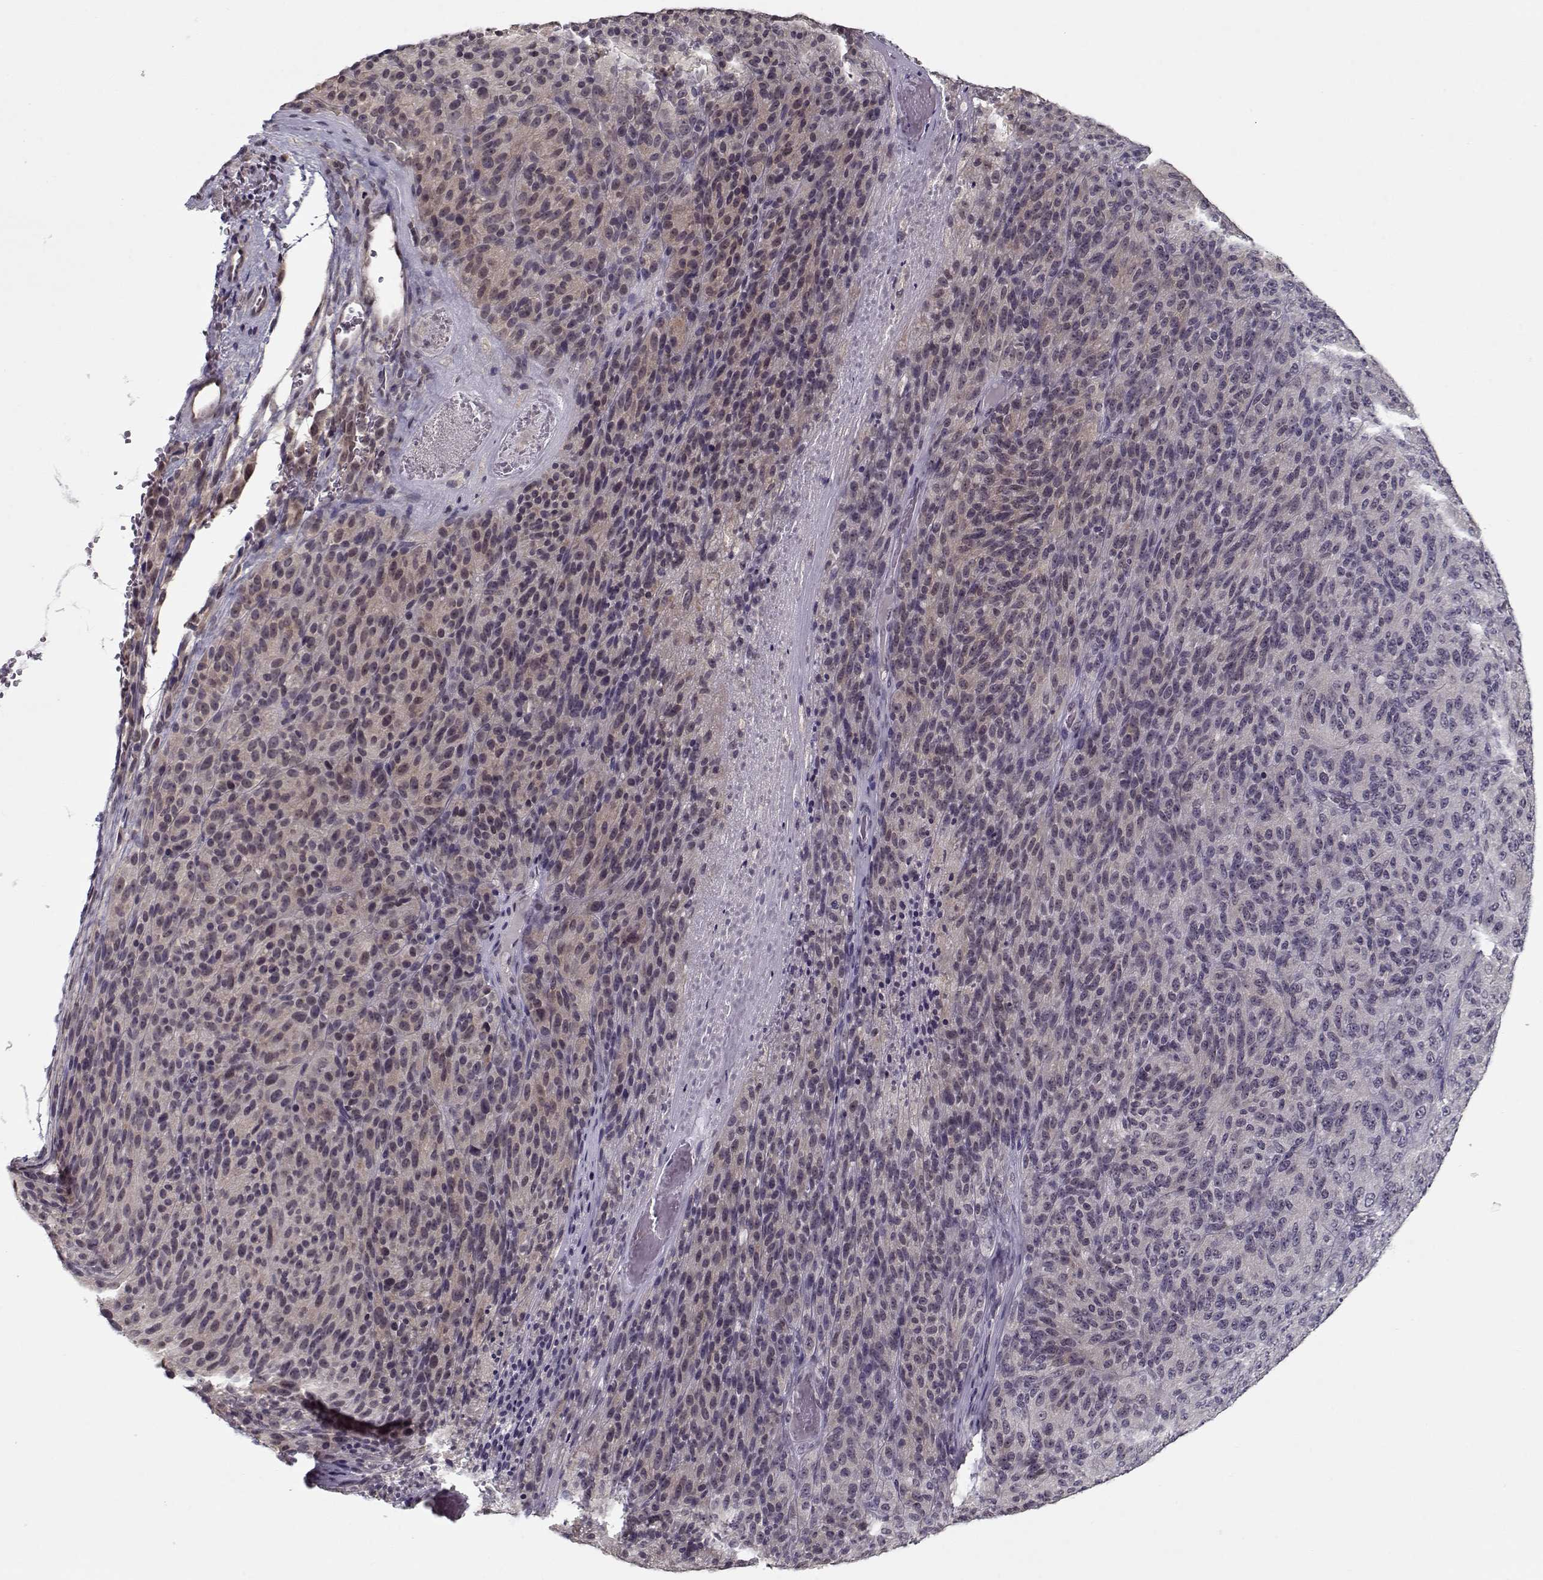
{"staining": {"intensity": "negative", "quantity": "none", "location": "none"}, "tissue": "melanoma", "cell_type": "Tumor cells", "image_type": "cancer", "snomed": [{"axis": "morphology", "description": "Malignant melanoma, Metastatic site"}, {"axis": "topography", "description": "Brain"}], "caption": "An IHC micrograph of melanoma is shown. There is no staining in tumor cells of melanoma.", "gene": "TESPA1", "patient": {"sex": "female", "age": 56}}